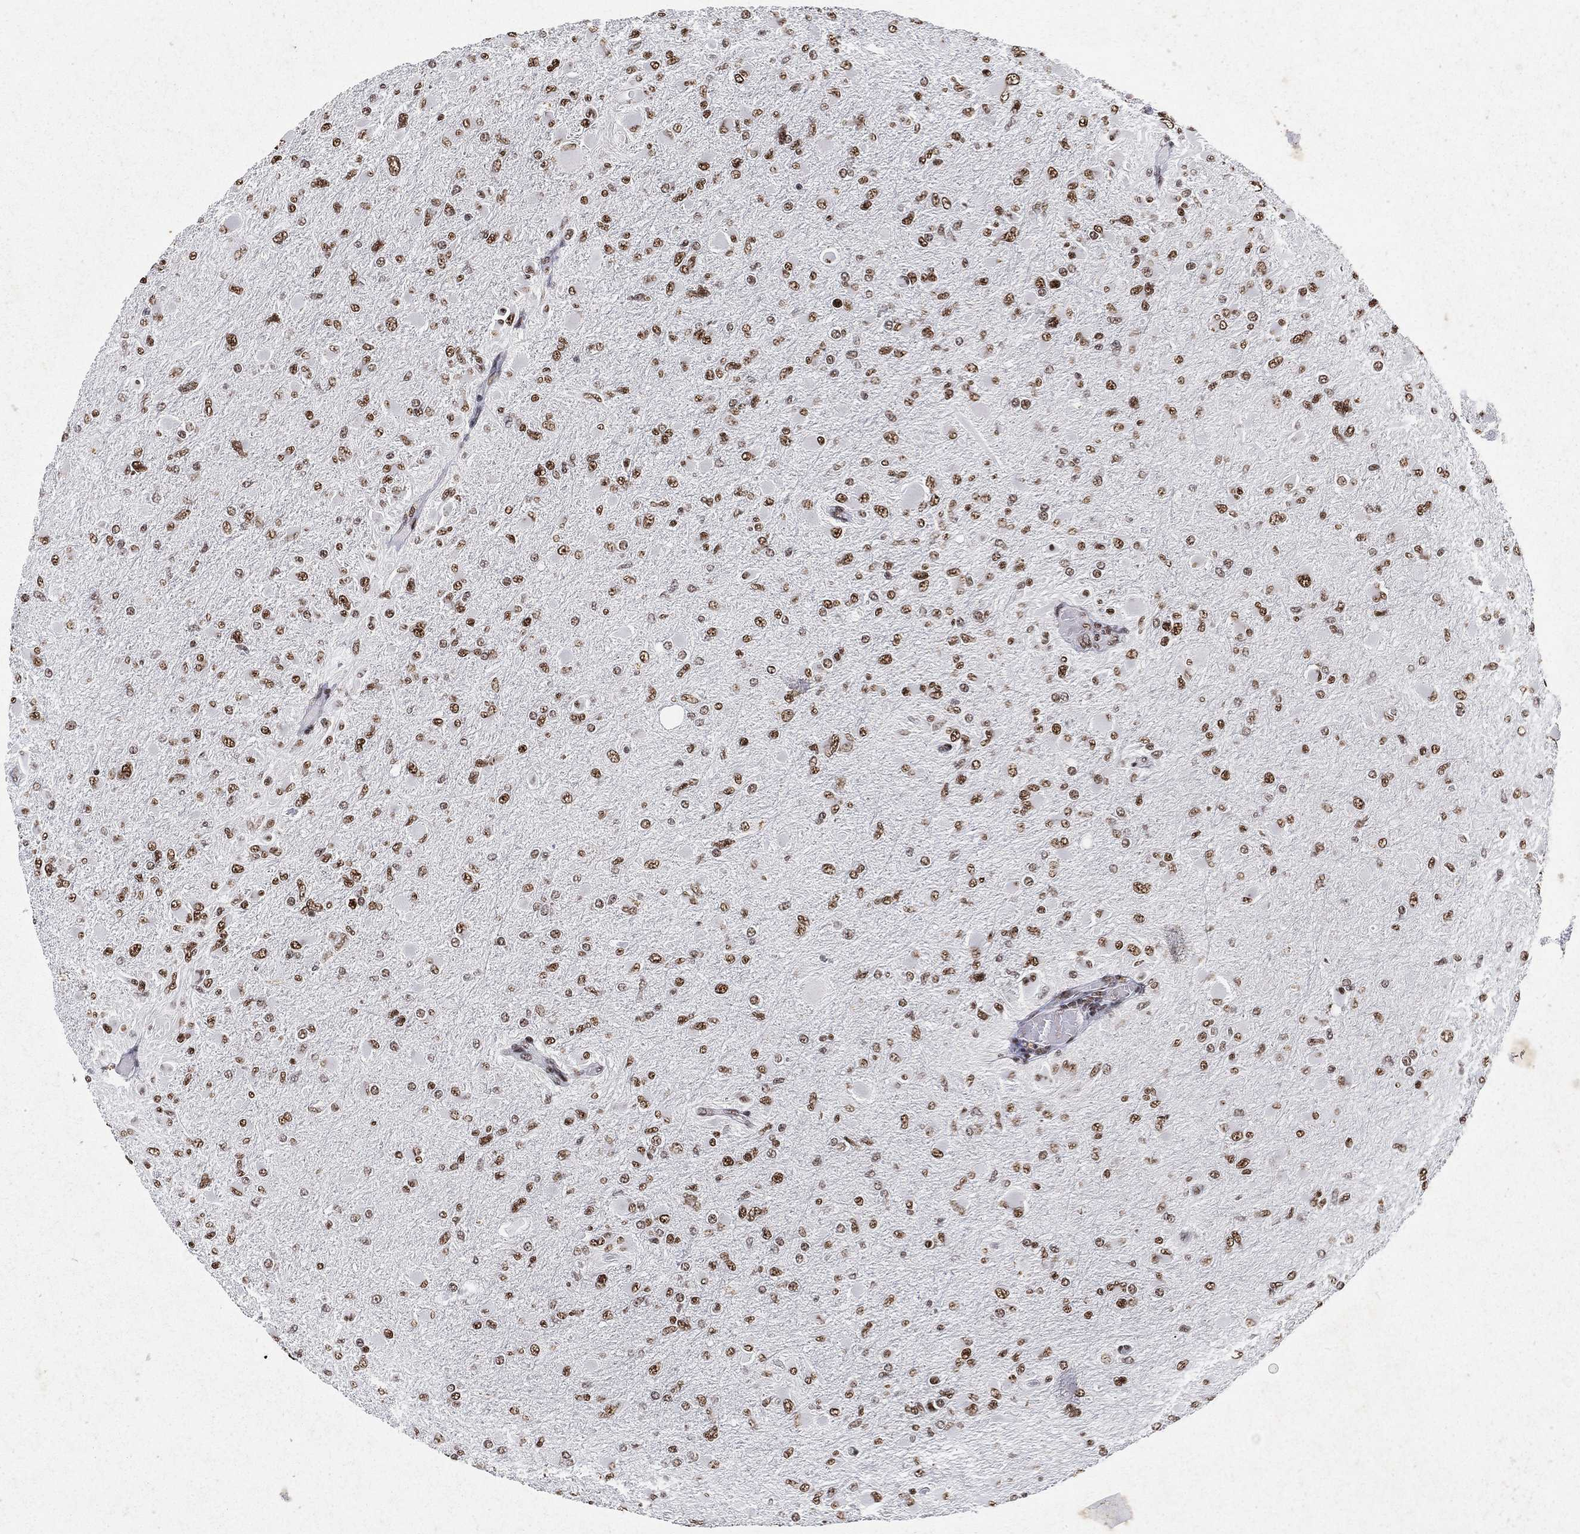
{"staining": {"intensity": "strong", "quantity": ">75%", "location": "nuclear"}, "tissue": "glioma", "cell_type": "Tumor cells", "image_type": "cancer", "snomed": [{"axis": "morphology", "description": "Glioma, malignant, High grade"}, {"axis": "topography", "description": "Cerebral cortex"}], "caption": "The micrograph displays a brown stain indicating the presence of a protein in the nuclear of tumor cells in glioma. (DAB (3,3'-diaminobenzidine) IHC, brown staining for protein, blue staining for nuclei).", "gene": "DDX27", "patient": {"sex": "female", "age": 36}}